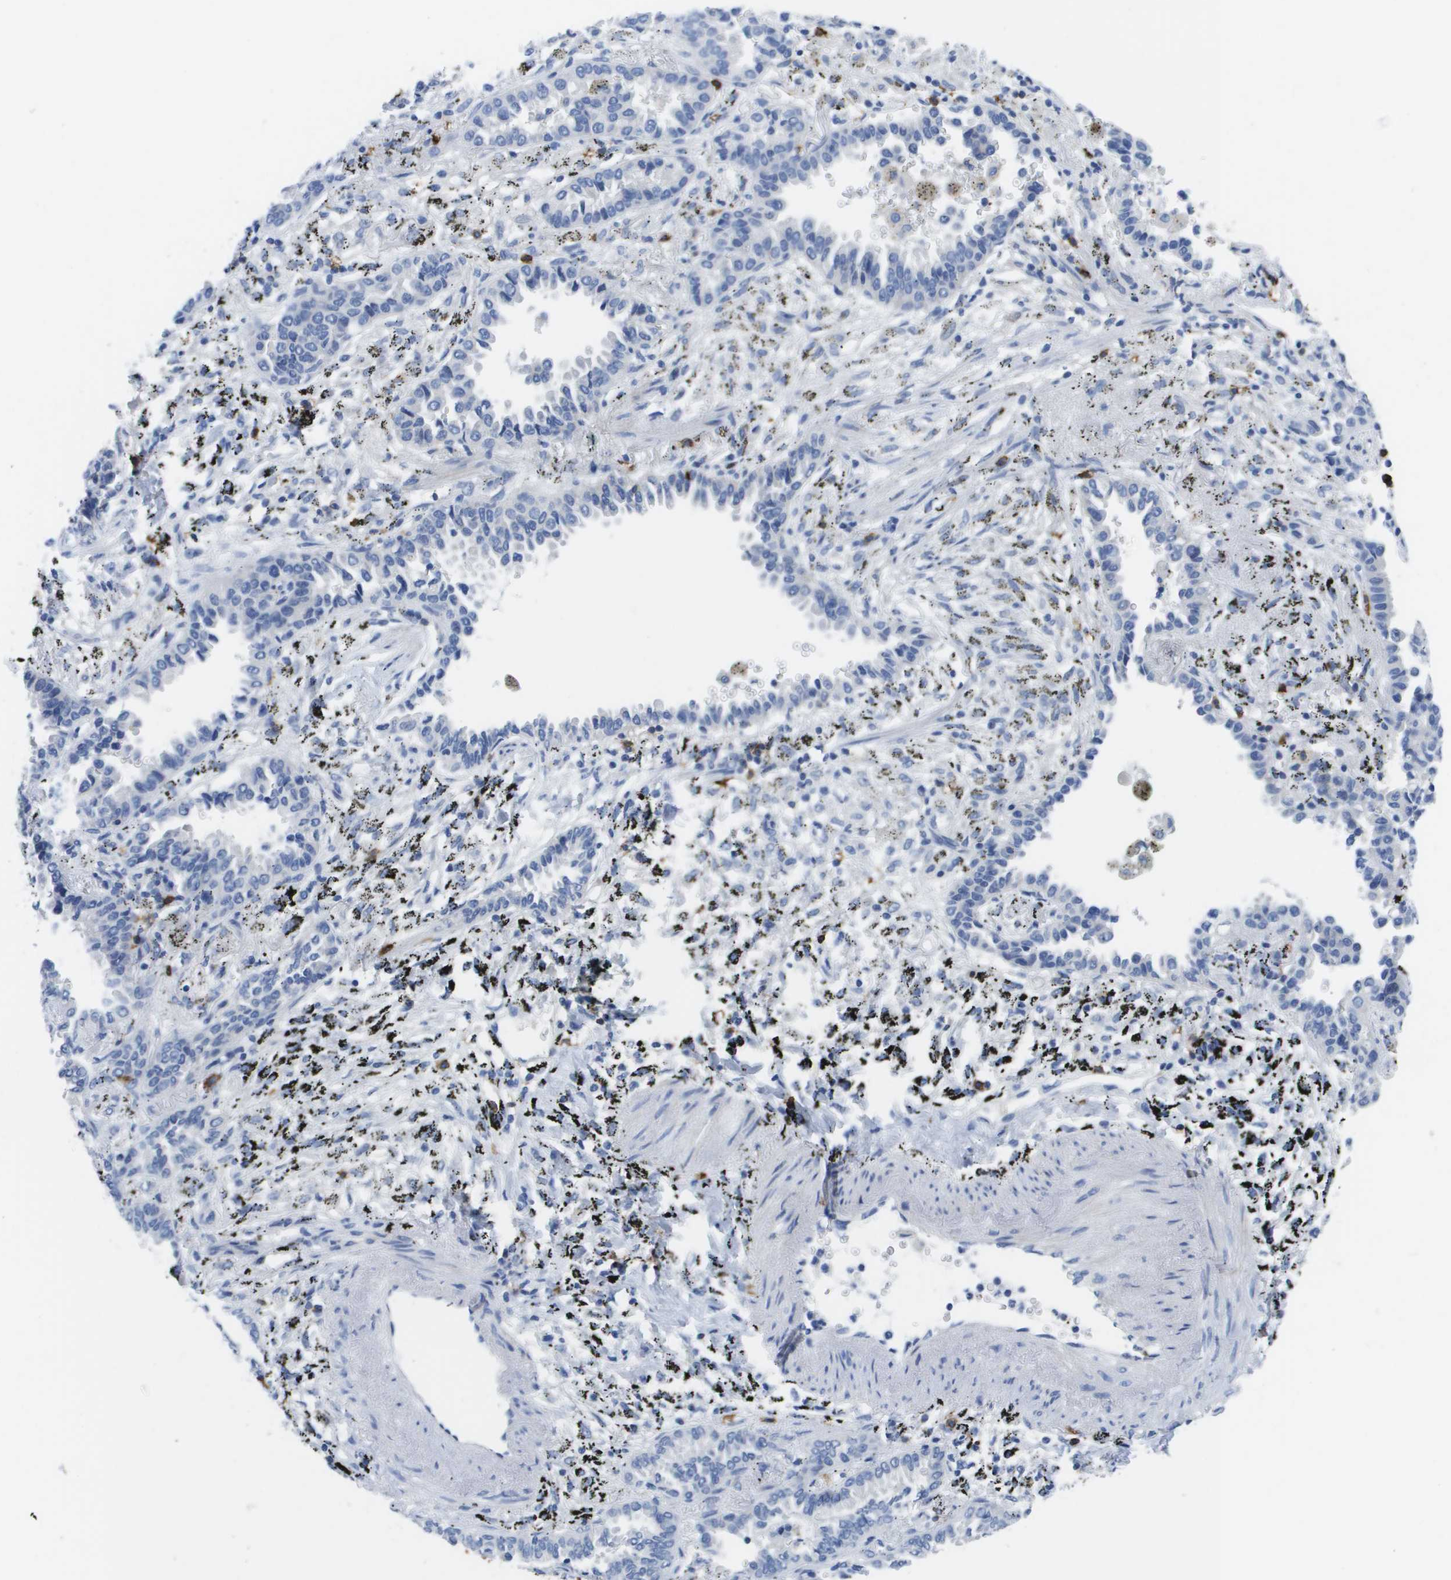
{"staining": {"intensity": "negative", "quantity": "none", "location": "none"}, "tissue": "lung cancer", "cell_type": "Tumor cells", "image_type": "cancer", "snomed": [{"axis": "morphology", "description": "Normal tissue, NOS"}, {"axis": "morphology", "description": "Adenocarcinoma, NOS"}, {"axis": "topography", "description": "Lung"}], "caption": "An image of human lung adenocarcinoma is negative for staining in tumor cells. Nuclei are stained in blue.", "gene": "MS4A1", "patient": {"sex": "male", "age": 59}}